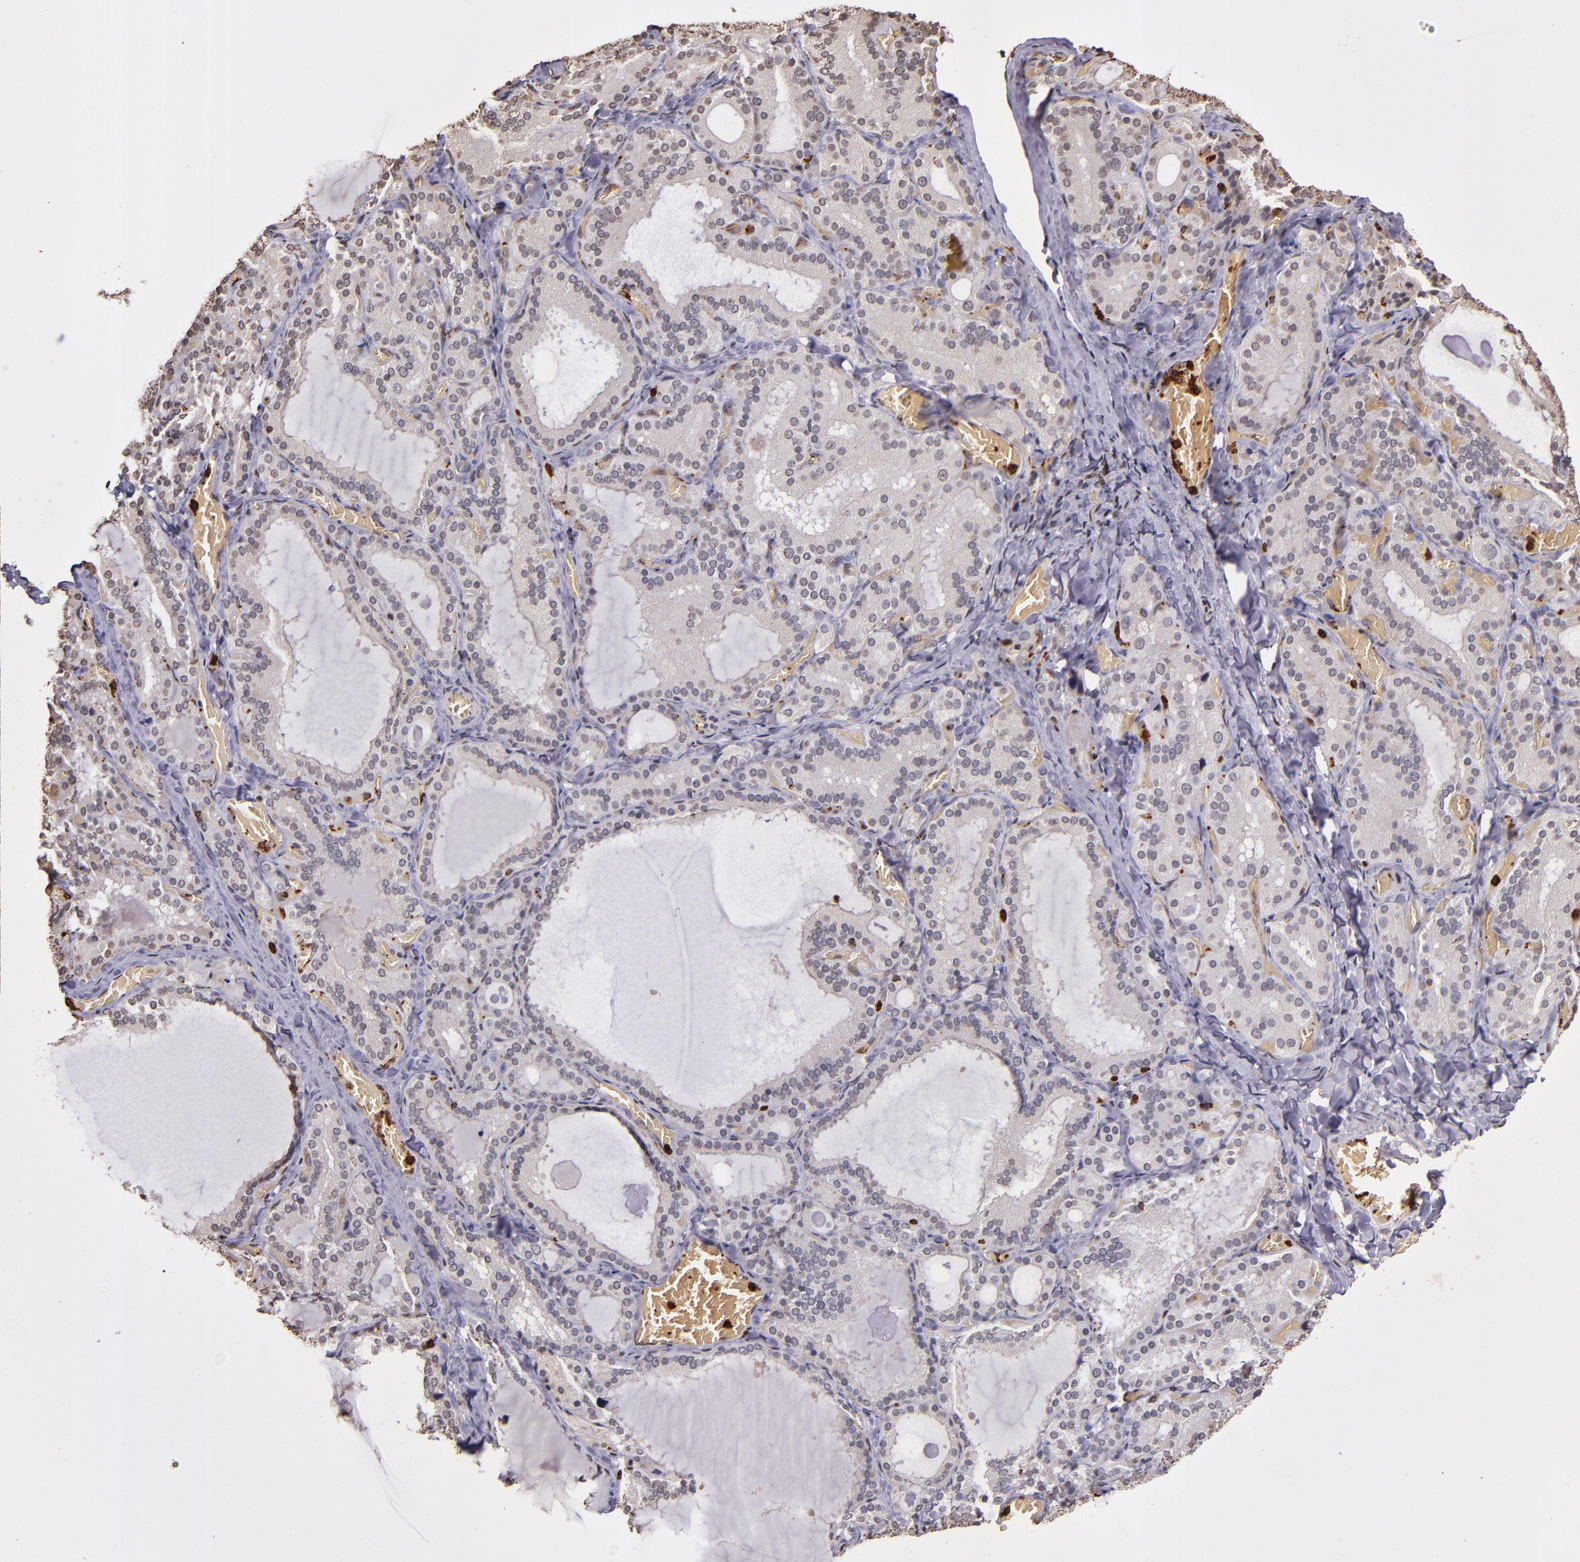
{"staining": {"intensity": "weak", "quantity": "<25%", "location": "cytoplasmic/membranous"}, "tissue": "thyroid gland", "cell_type": "Glandular cells", "image_type": "normal", "snomed": [{"axis": "morphology", "description": "Normal tissue, NOS"}, {"axis": "topography", "description": "Thyroid gland"}], "caption": "Protein analysis of unremarkable thyroid gland shows no significant expression in glandular cells.", "gene": "SLC2A3", "patient": {"sex": "female", "age": 33}}